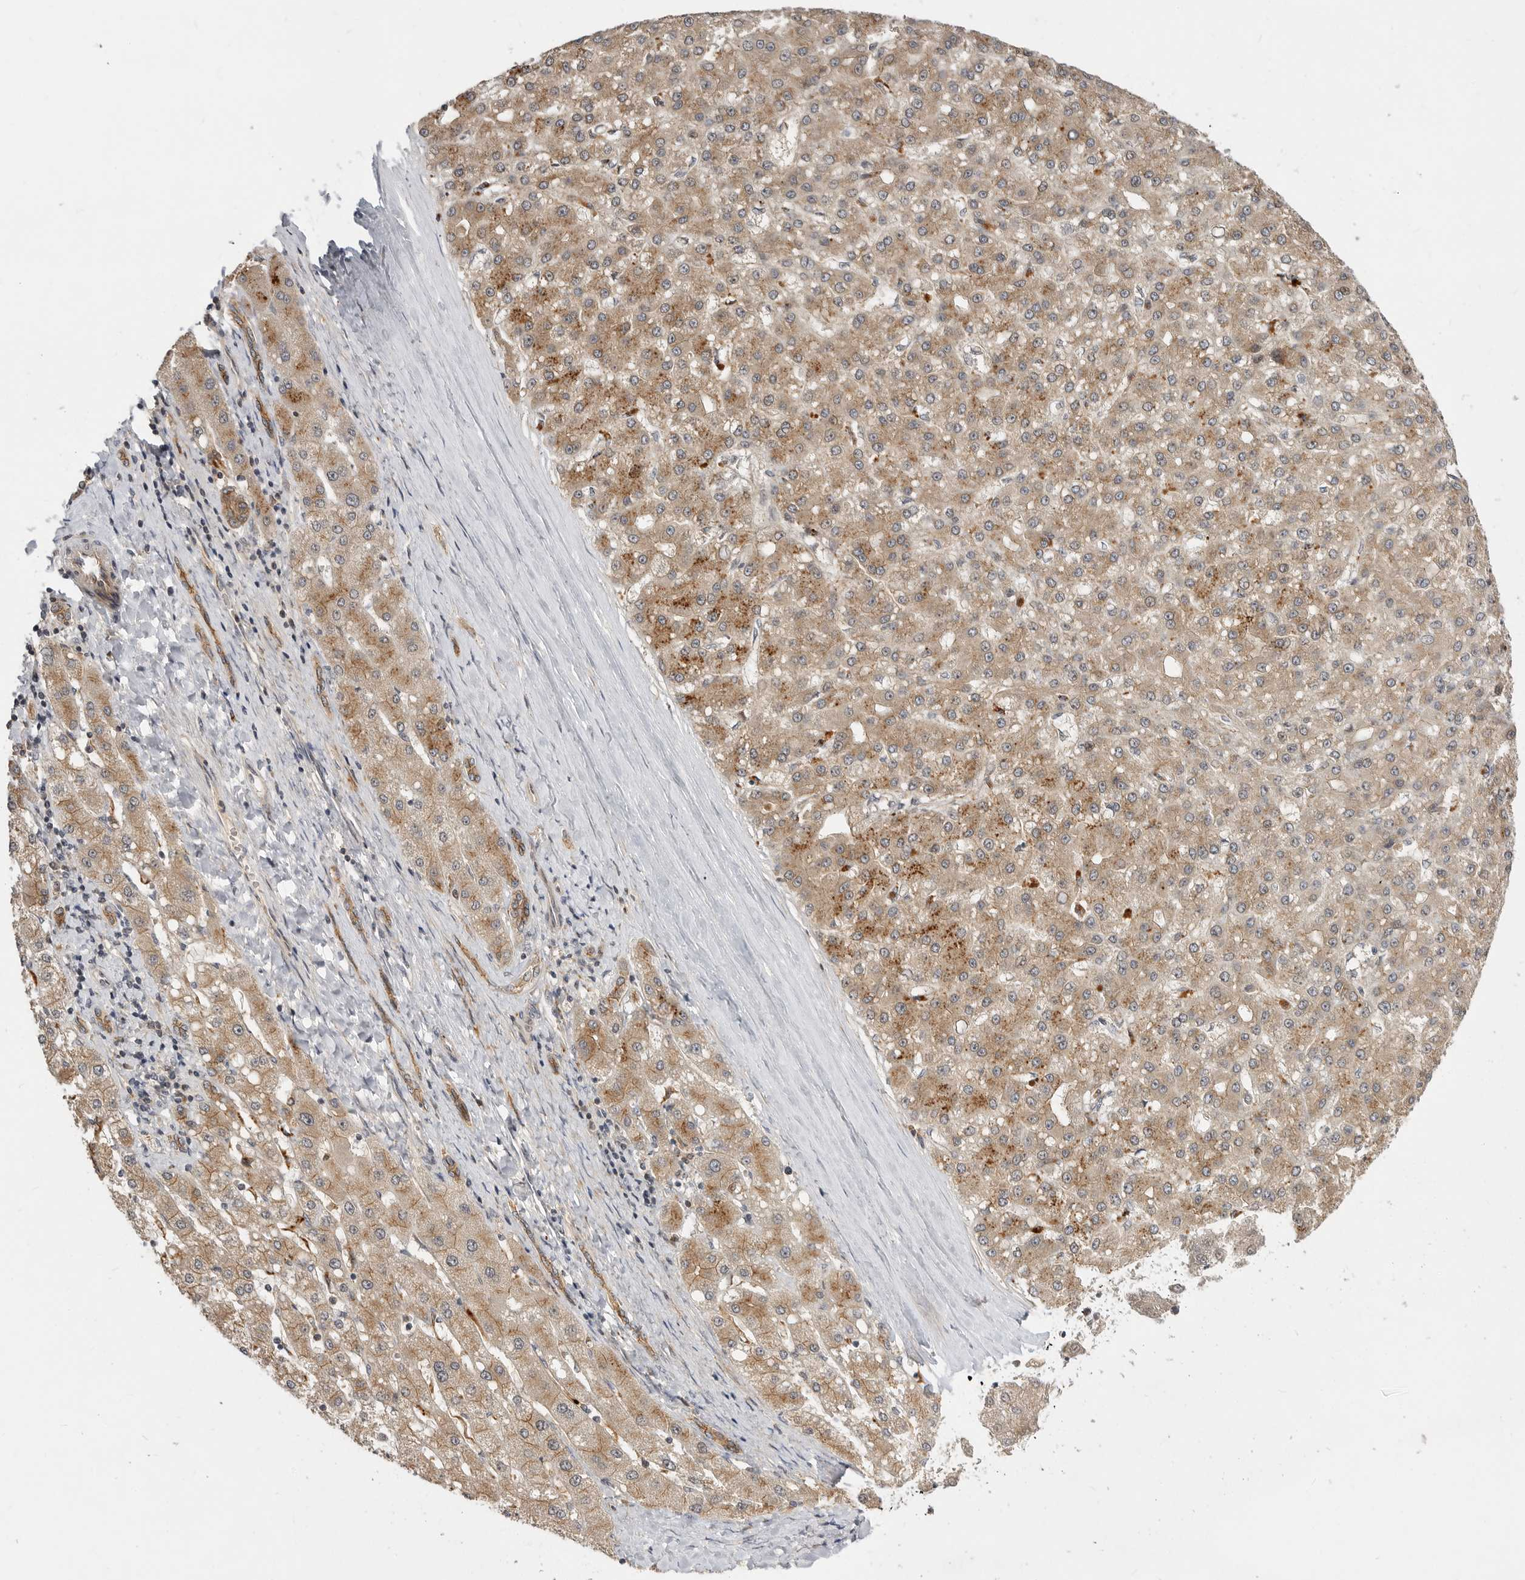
{"staining": {"intensity": "moderate", "quantity": ">75%", "location": "cytoplasmic/membranous"}, "tissue": "liver cancer", "cell_type": "Tumor cells", "image_type": "cancer", "snomed": [{"axis": "morphology", "description": "Carcinoma, Hepatocellular, NOS"}, {"axis": "topography", "description": "Liver"}], "caption": "Immunohistochemical staining of liver cancer reveals moderate cytoplasmic/membranous protein positivity in about >75% of tumor cells.", "gene": "CSNK1G3", "patient": {"sex": "male", "age": 67}}